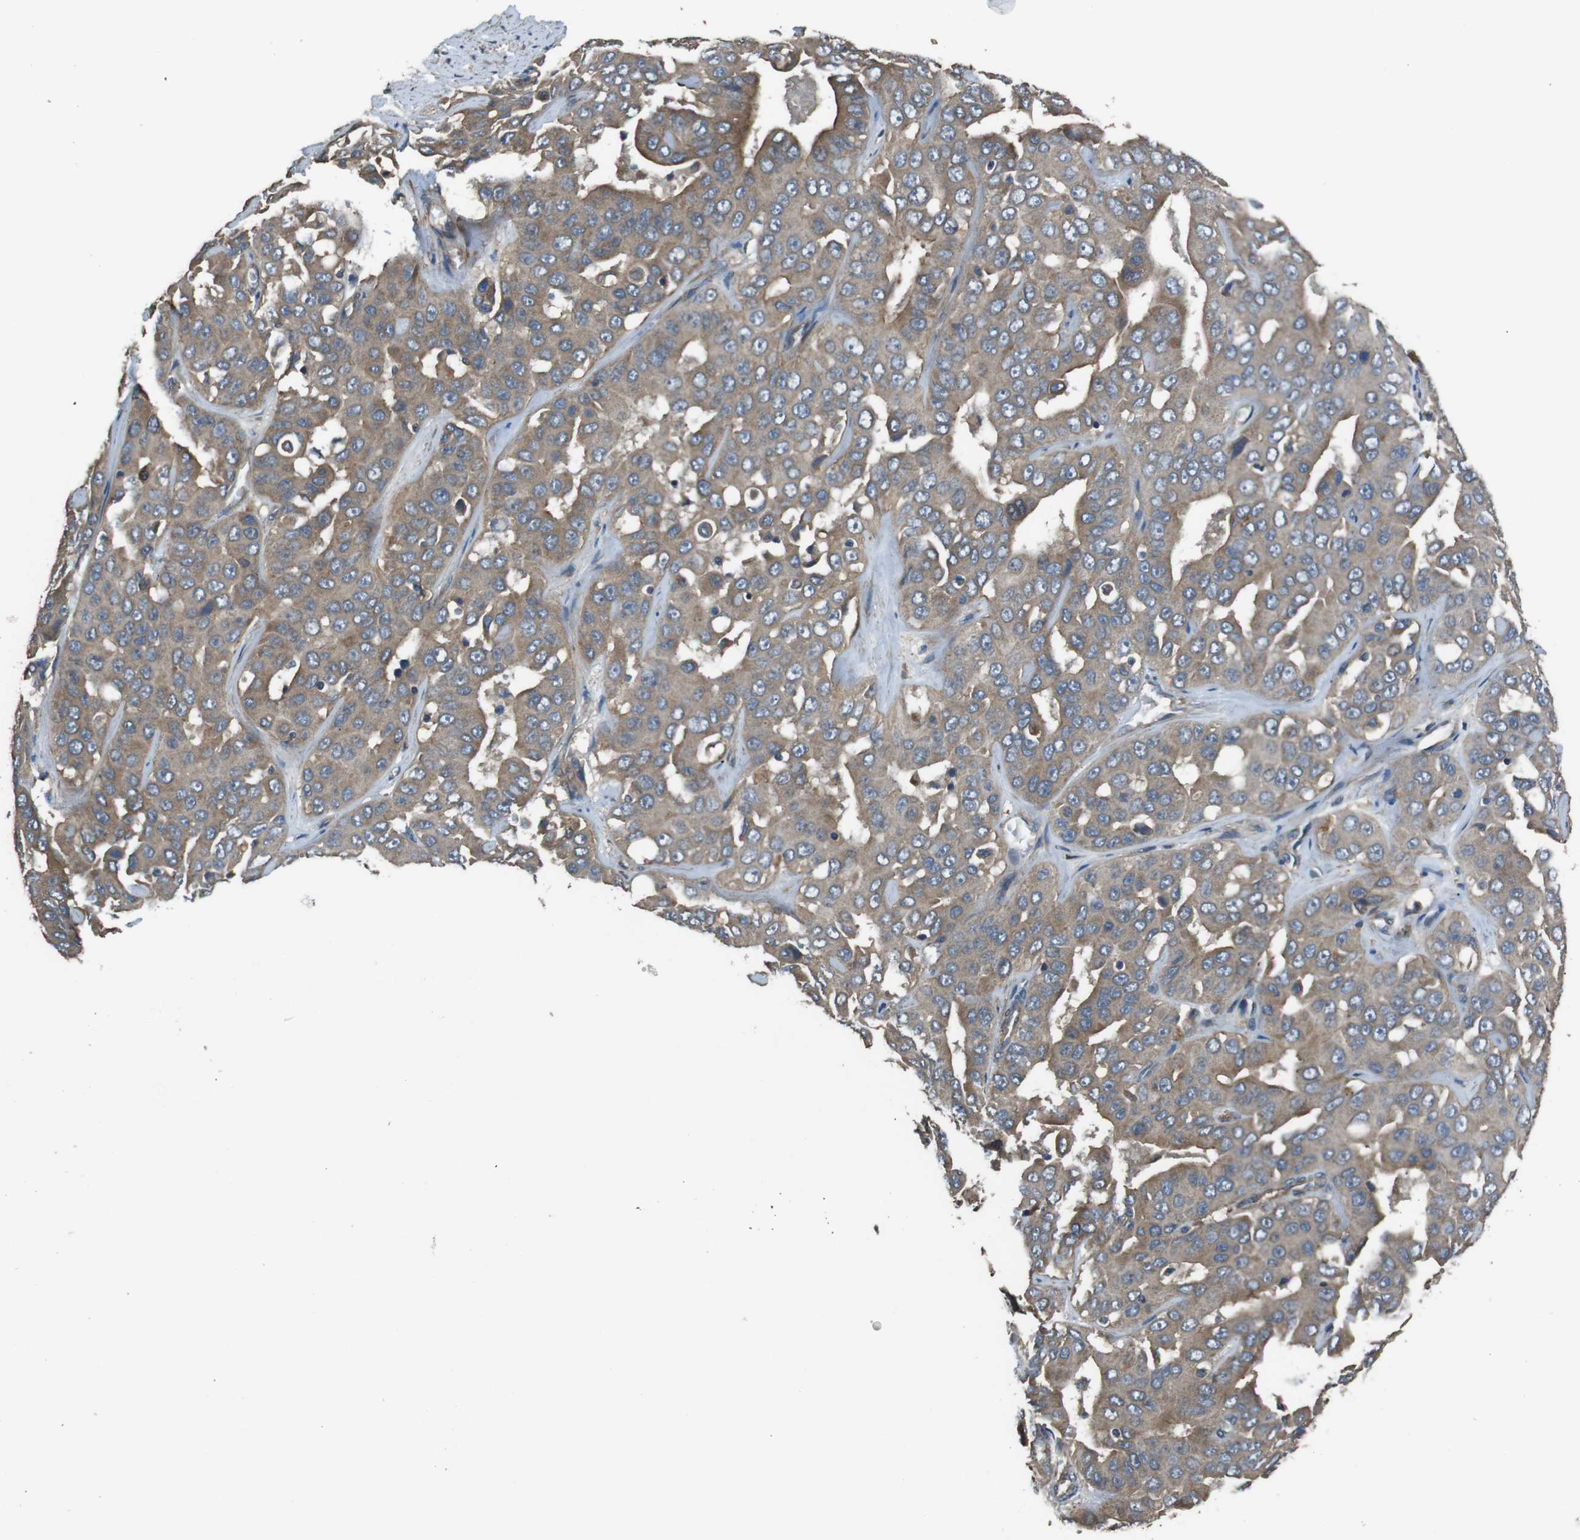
{"staining": {"intensity": "weak", "quantity": ">75%", "location": "cytoplasmic/membranous"}, "tissue": "liver cancer", "cell_type": "Tumor cells", "image_type": "cancer", "snomed": [{"axis": "morphology", "description": "Cholangiocarcinoma"}, {"axis": "topography", "description": "Liver"}], "caption": "A brown stain shows weak cytoplasmic/membranous positivity of a protein in cholangiocarcinoma (liver) tumor cells. (DAB = brown stain, brightfield microscopy at high magnification).", "gene": "FUT2", "patient": {"sex": "female", "age": 52}}